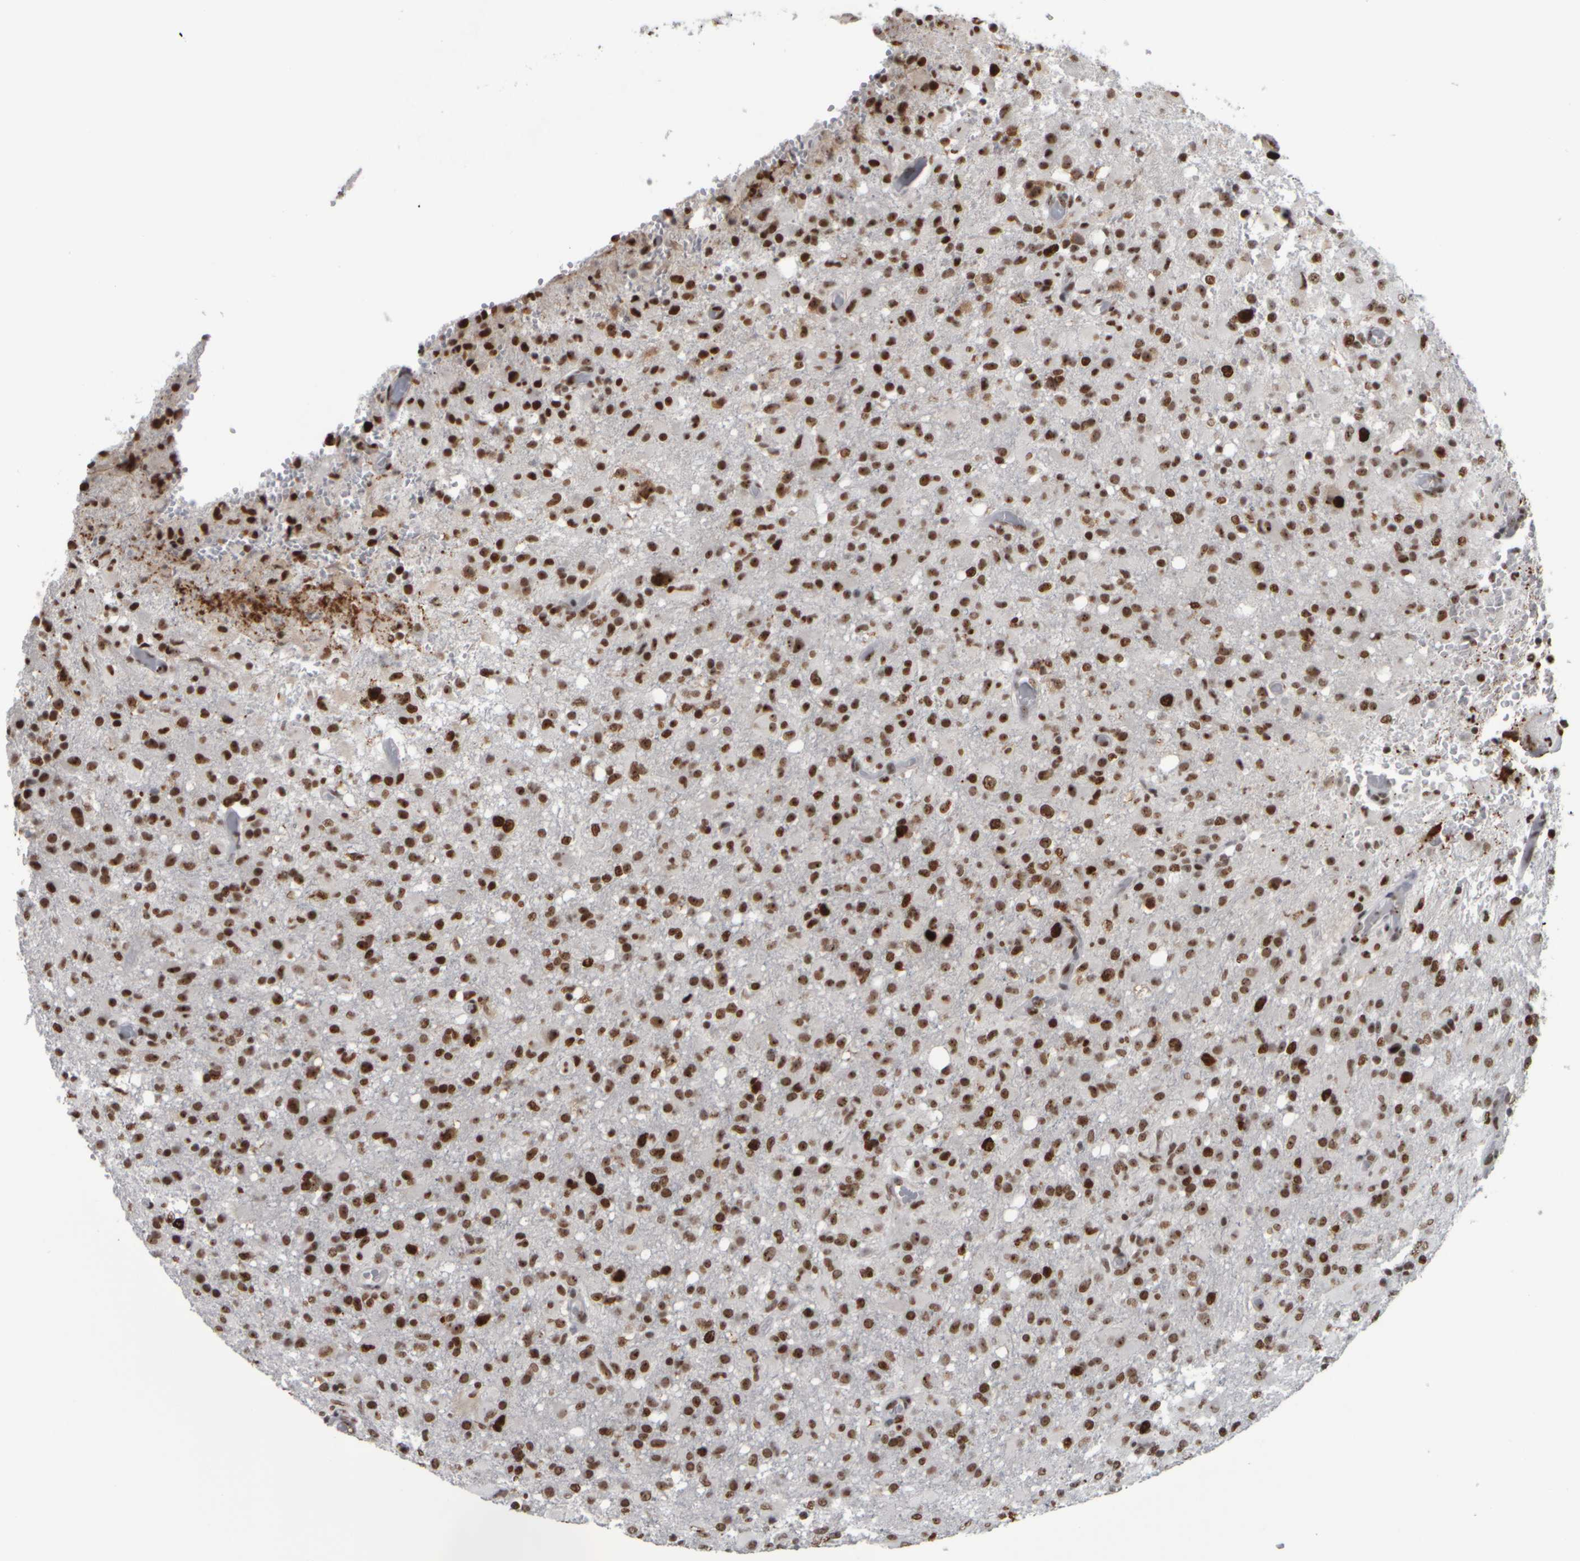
{"staining": {"intensity": "strong", "quantity": ">75%", "location": "nuclear"}, "tissue": "glioma", "cell_type": "Tumor cells", "image_type": "cancer", "snomed": [{"axis": "morphology", "description": "Glioma, malignant, High grade"}, {"axis": "topography", "description": "Brain"}], "caption": "Protein analysis of high-grade glioma (malignant) tissue shows strong nuclear staining in approximately >75% of tumor cells.", "gene": "TOP2B", "patient": {"sex": "female", "age": 57}}